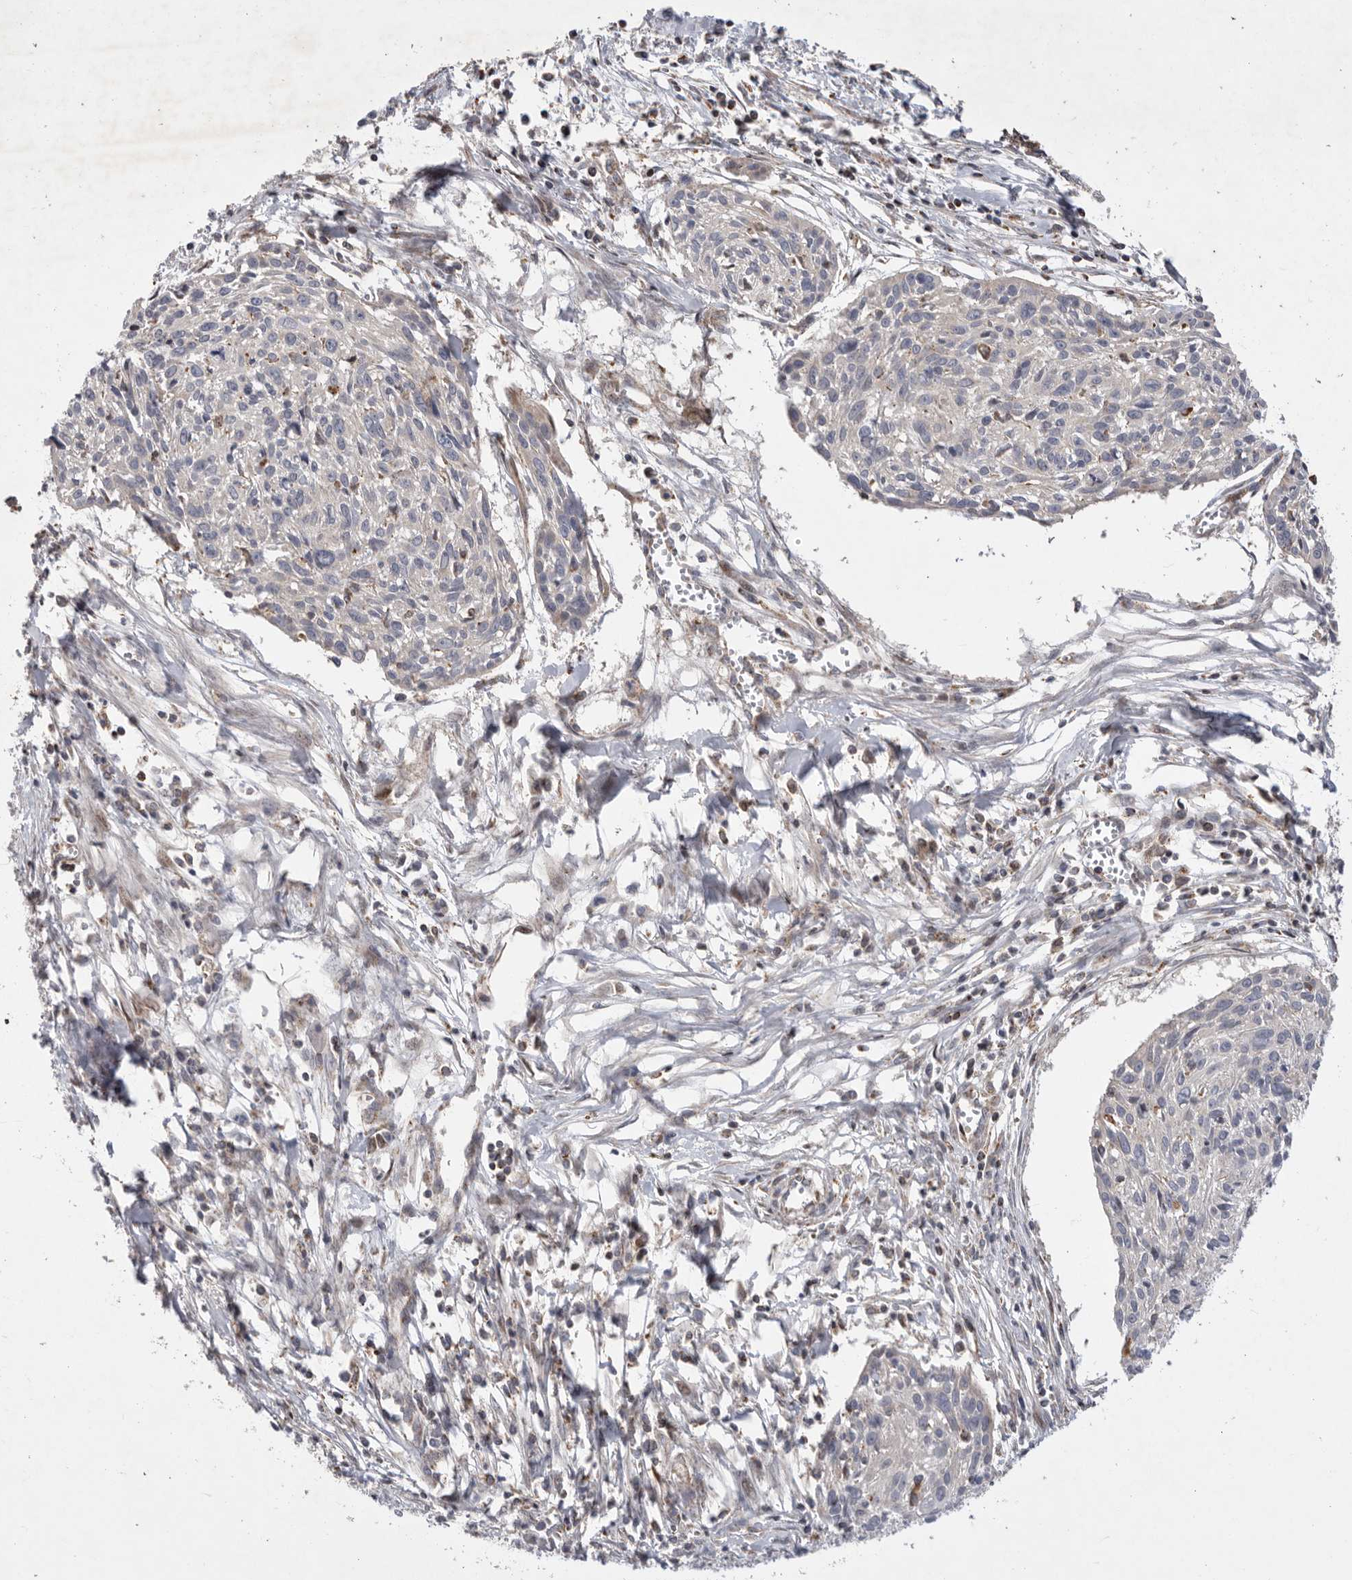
{"staining": {"intensity": "negative", "quantity": "none", "location": "none"}, "tissue": "cervical cancer", "cell_type": "Tumor cells", "image_type": "cancer", "snomed": [{"axis": "morphology", "description": "Squamous cell carcinoma, NOS"}, {"axis": "topography", "description": "Cervix"}], "caption": "DAB immunohistochemical staining of squamous cell carcinoma (cervical) demonstrates no significant positivity in tumor cells.", "gene": "MPZL1", "patient": {"sex": "female", "age": 51}}